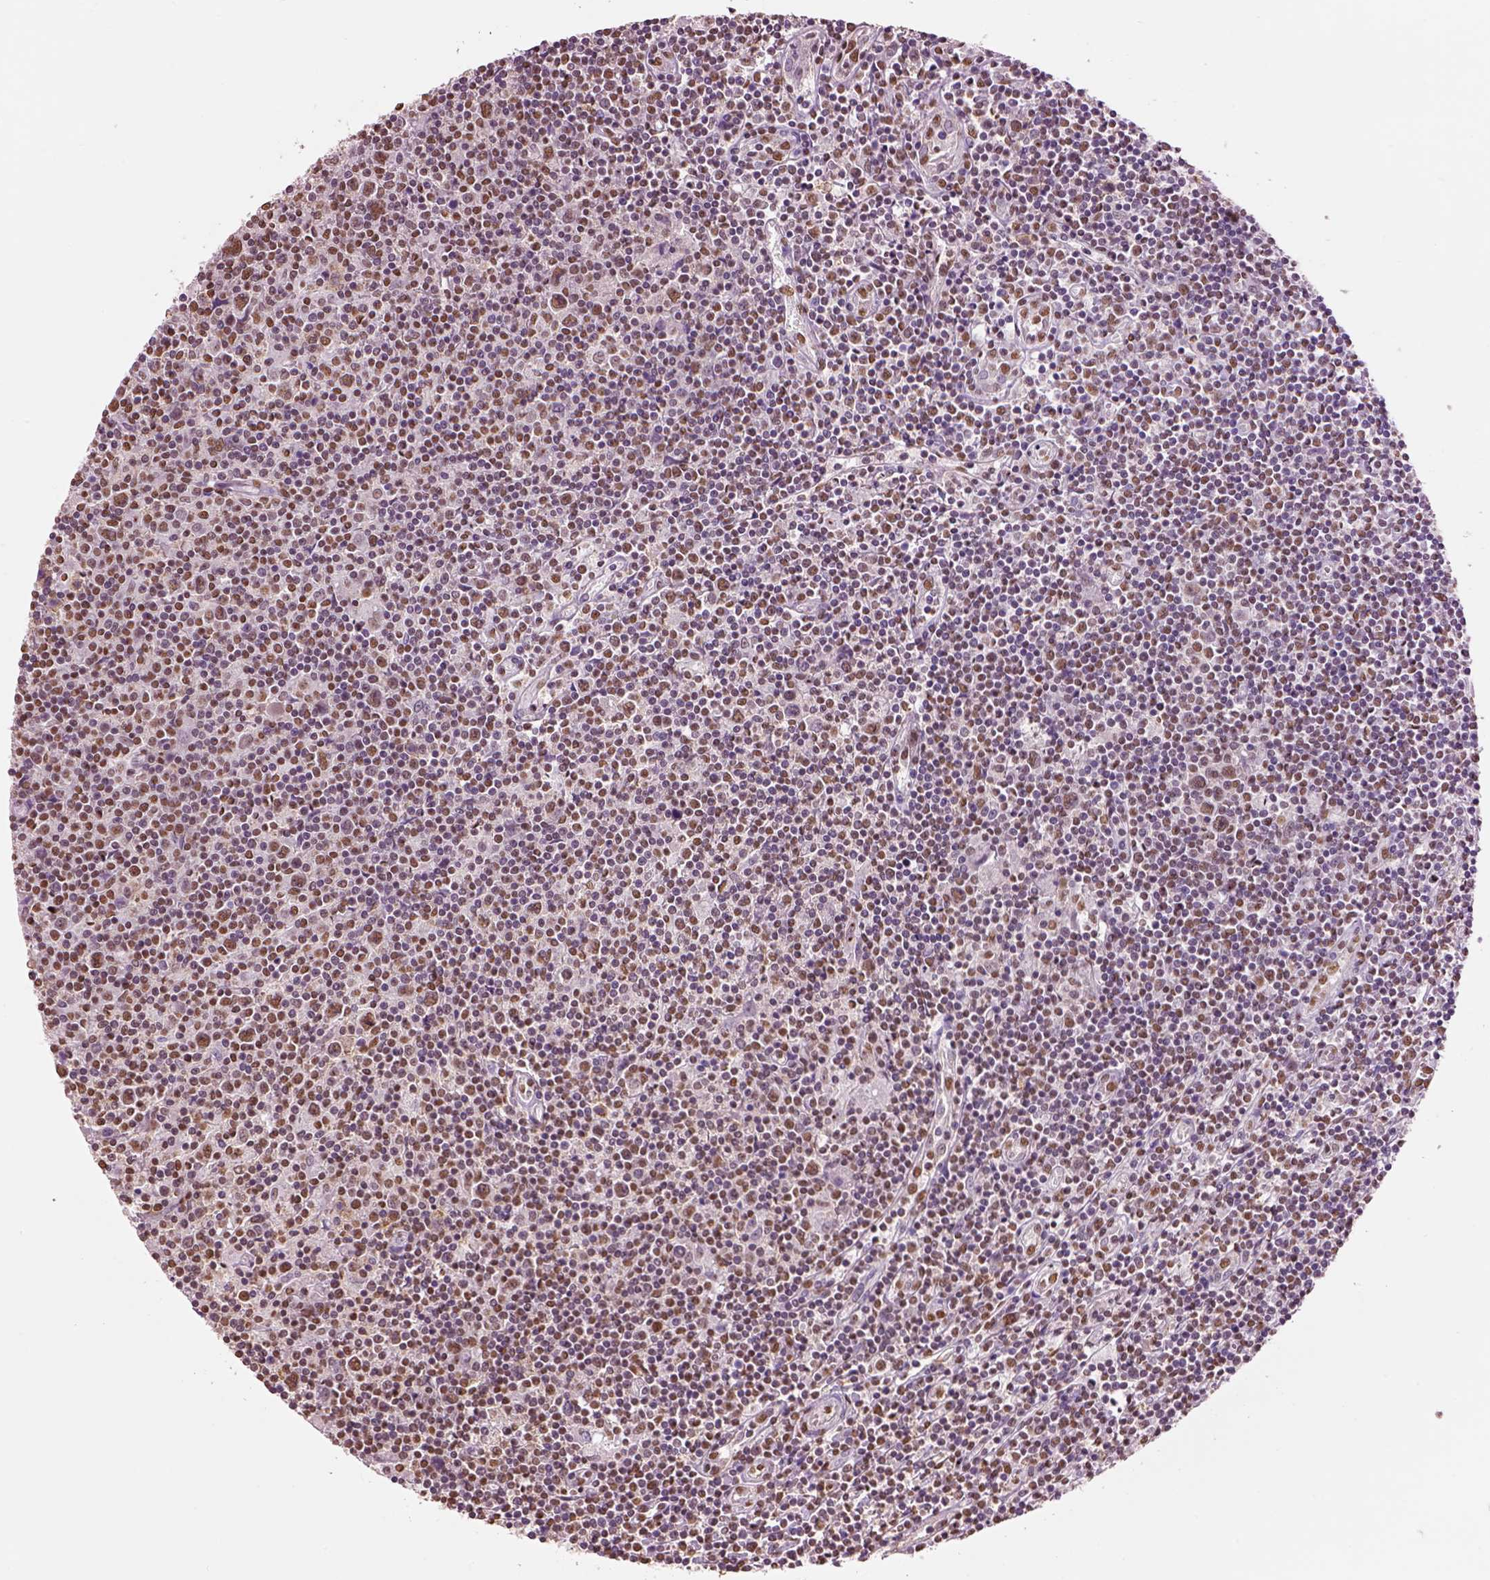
{"staining": {"intensity": "moderate", "quantity": ">75%", "location": "nuclear"}, "tissue": "lymphoma", "cell_type": "Tumor cells", "image_type": "cancer", "snomed": [{"axis": "morphology", "description": "Hodgkin's disease, NOS"}, {"axis": "topography", "description": "Lymph node"}], "caption": "The histopathology image displays a brown stain indicating the presence of a protein in the nuclear of tumor cells in lymphoma.", "gene": "DDX3X", "patient": {"sex": "male", "age": 40}}